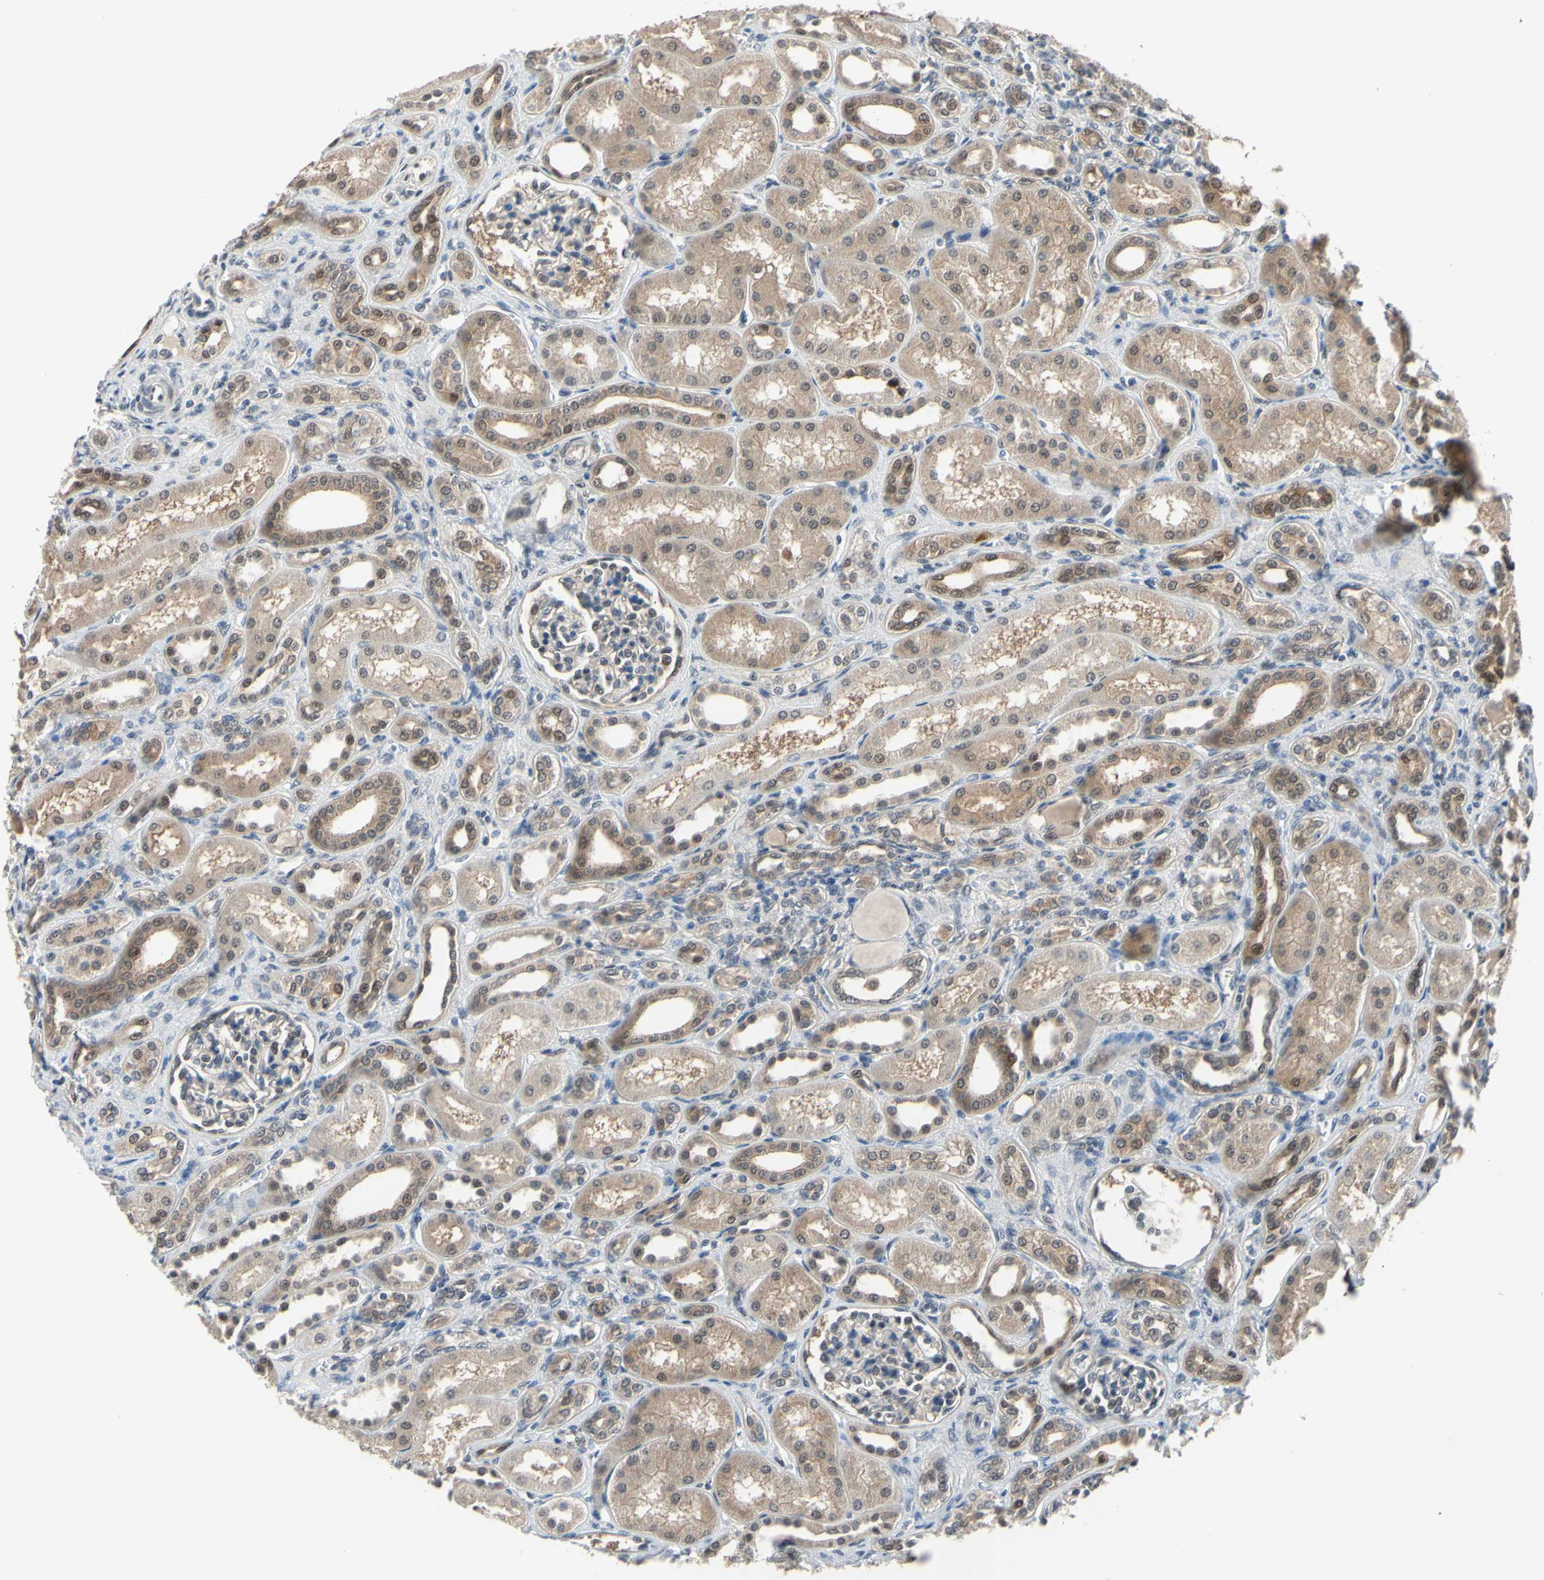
{"staining": {"intensity": "weak", "quantity": "25%-75%", "location": "nuclear"}, "tissue": "kidney", "cell_type": "Cells in glomeruli", "image_type": "normal", "snomed": [{"axis": "morphology", "description": "Normal tissue, NOS"}, {"axis": "topography", "description": "Kidney"}], "caption": "Cells in glomeruli exhibit low levels of weak nuclear expression in about 25%-75% of cells in normal kidney. The protein of interest is stained brown, and the nuclei are stained in blue (DAB (3,3'-diaminobenzidine) IHC with brightfield microscopy, high magnification).", "gene": "HSPA4", "patient": {"sex": "male", "age": 7}}